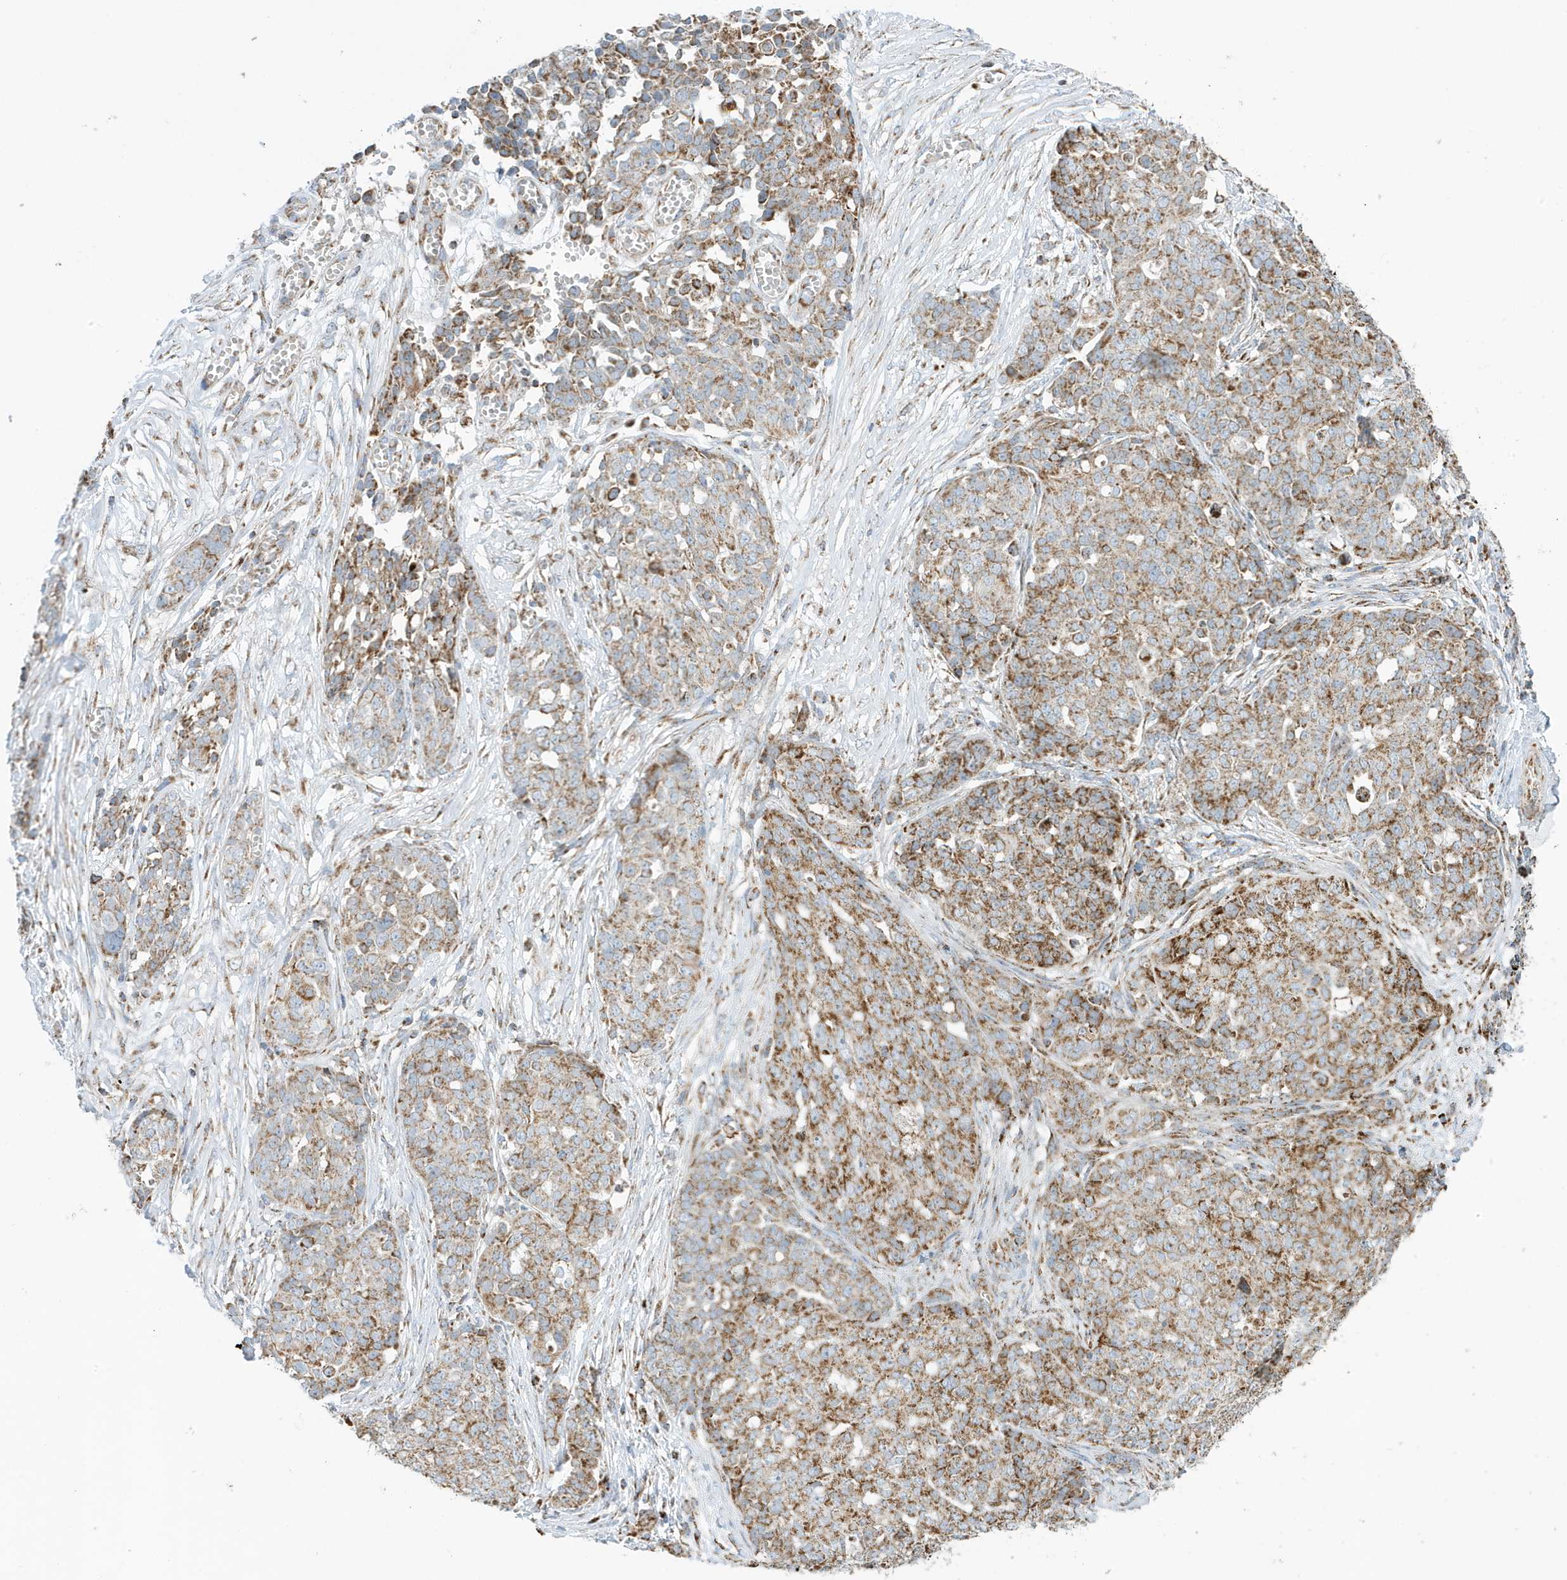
{"staining": {"intensity": "moderate", "quantity": ">75%", "location": "cytoplasmic/membranous"}, "tissue": "ovarian cancer", "cell_type": "Tumor cells", "image_type": "cancer", "snomed": [{"axis": "morphology", "description": "Cystadenocarcinoma, serous, NOS"}, {"axis": "topography", "description": "Soft tissue"}, {"axis": "topography", "description": "Ovary"}], "caption": "Immunohistochemistry (IHC) of human ovarian cancer demonstrates medium levels of moderate cytoplasmic/membranous staining in approximately >75% of tumor cells.", "gene": "ATP5ME", "patient": {"sex": "female", "age": 57}}